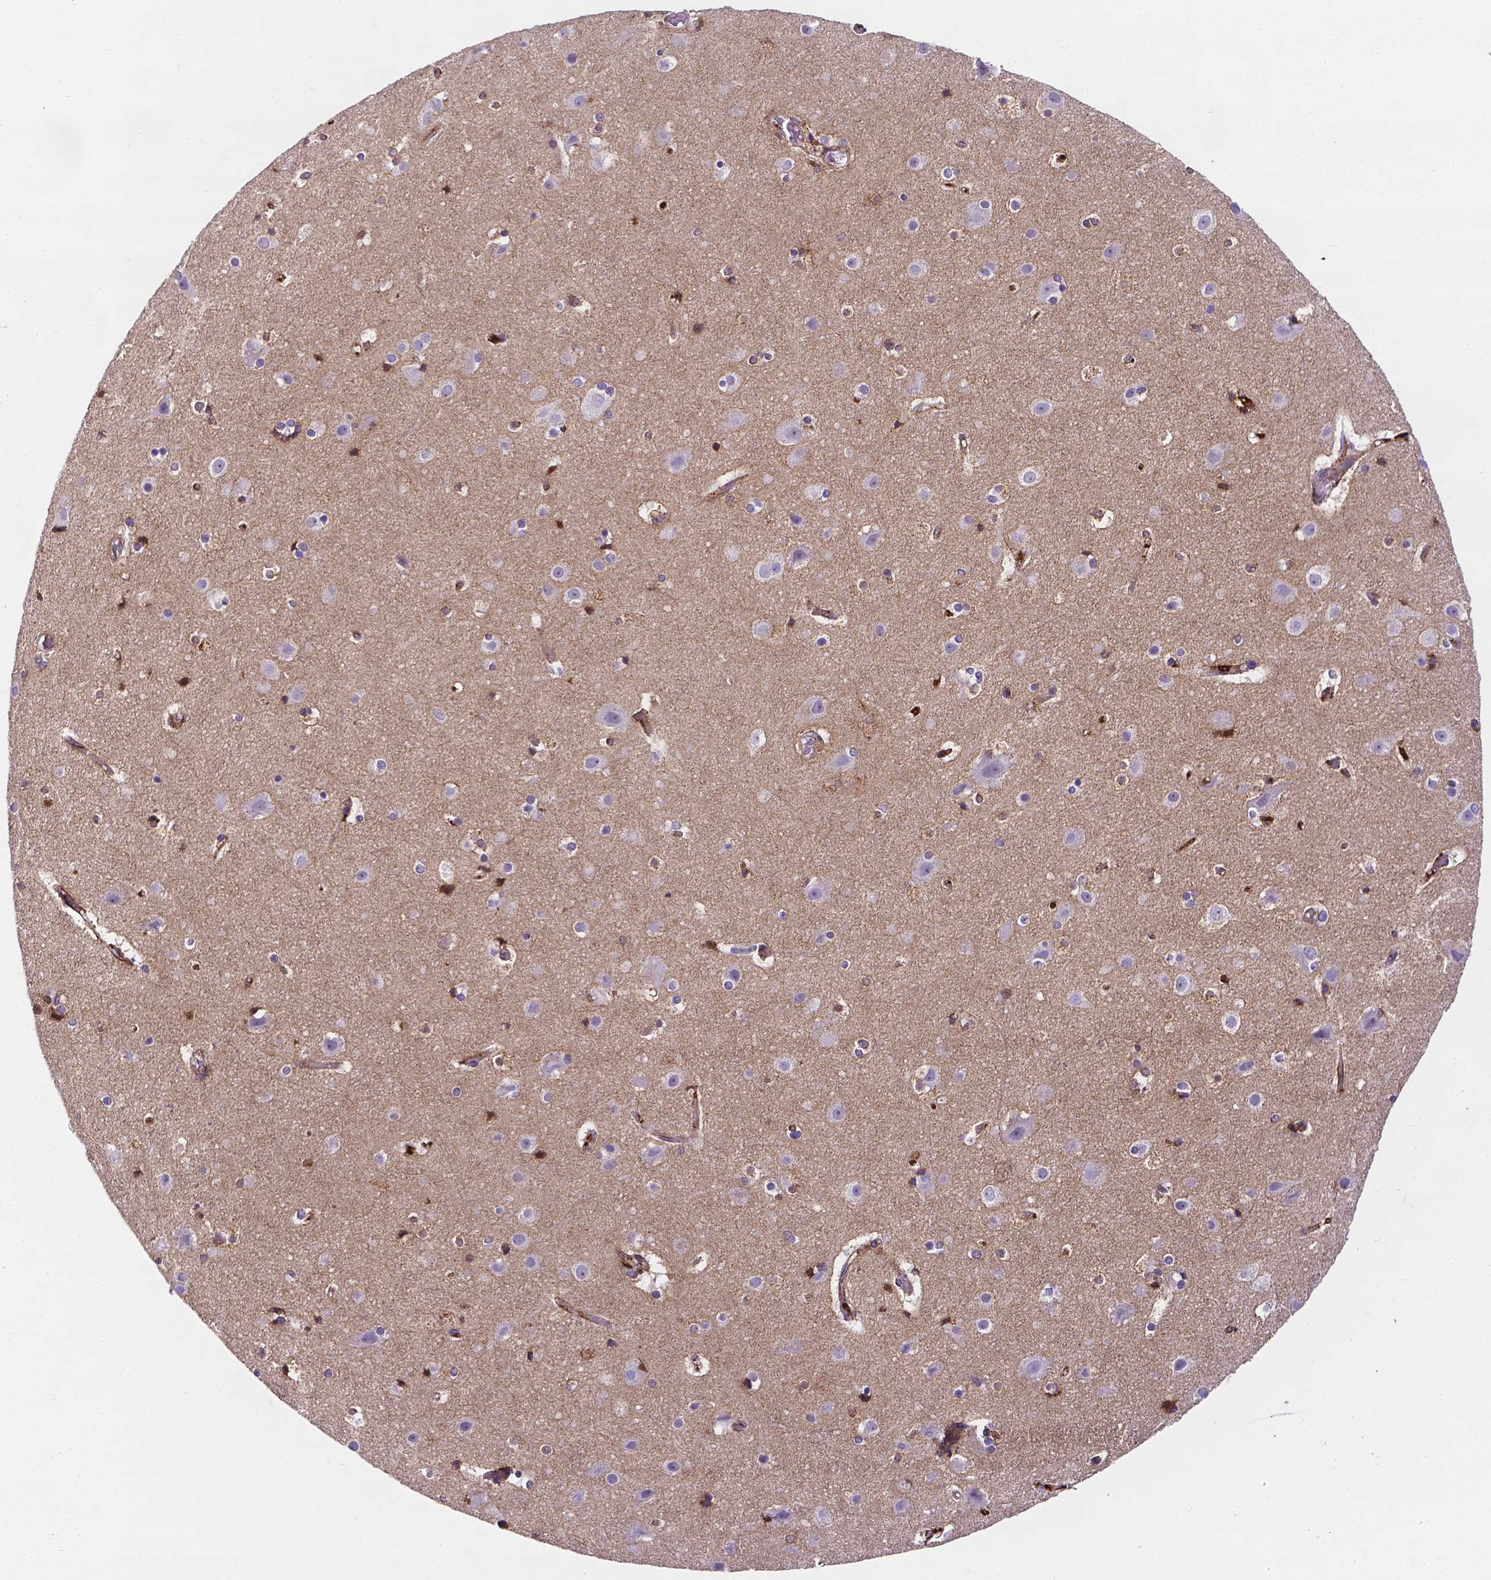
{"staining": {"intensity": "negative", "quantity": "none", "location": "none"}, "tissue": "cerebral cortex", "cell_type": "Endothelial cells", "image_type": "normal", "snomed": [{"axis": "morphology", "description": "Normal tissue, NOS"}, {"axis": "topography", "description": "Cerebral cortex"}], "caption": "Immunohistochemistry (IHC) image of unremarkable cerebral cortex stained for a protein (brown), which exhibits no expression in endothelial cells.", "gene": "APOE", "patient": {"sex": "female", "age": 52}}